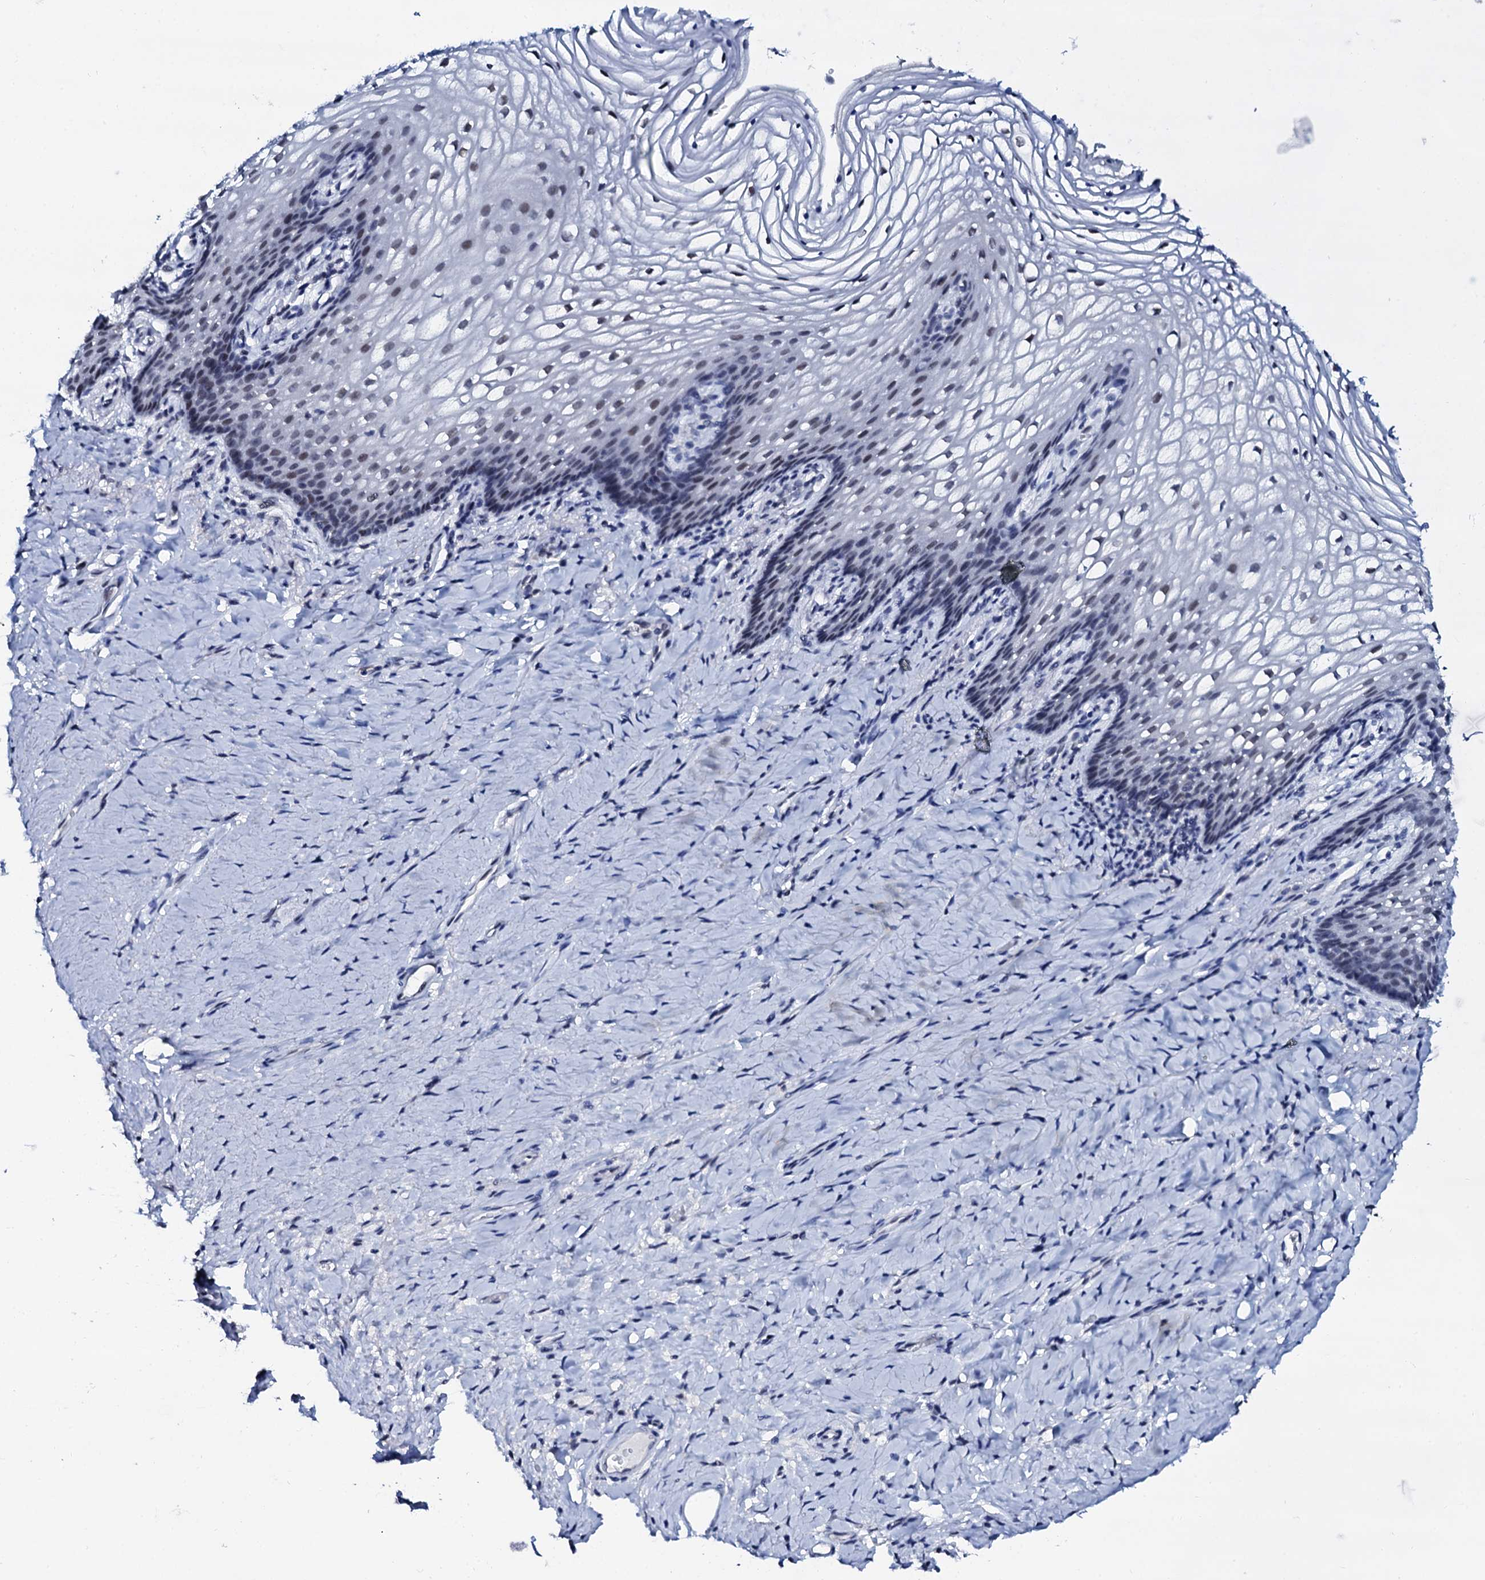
{"staining": {"intensity": "negative", "quantity": "none", "location": "none"}, "tissue": "vagina", "cell_type": "Squamous epithelial cells", "image_type": "normal", "snomed": [{"axis": "morphology", "description": "Normal tissue, NOS"}, {"axis": "topography", "description": "Vagina"}], "caption": "Immunohistochemistry of benign vagina shows no positivity in squamous epithelial cells. (DAB immunohistochemistry visualized using brightfield microscopy, high magnification).", "gene": "SPATA19", "patient": {"sex": "female", "age": 60}}